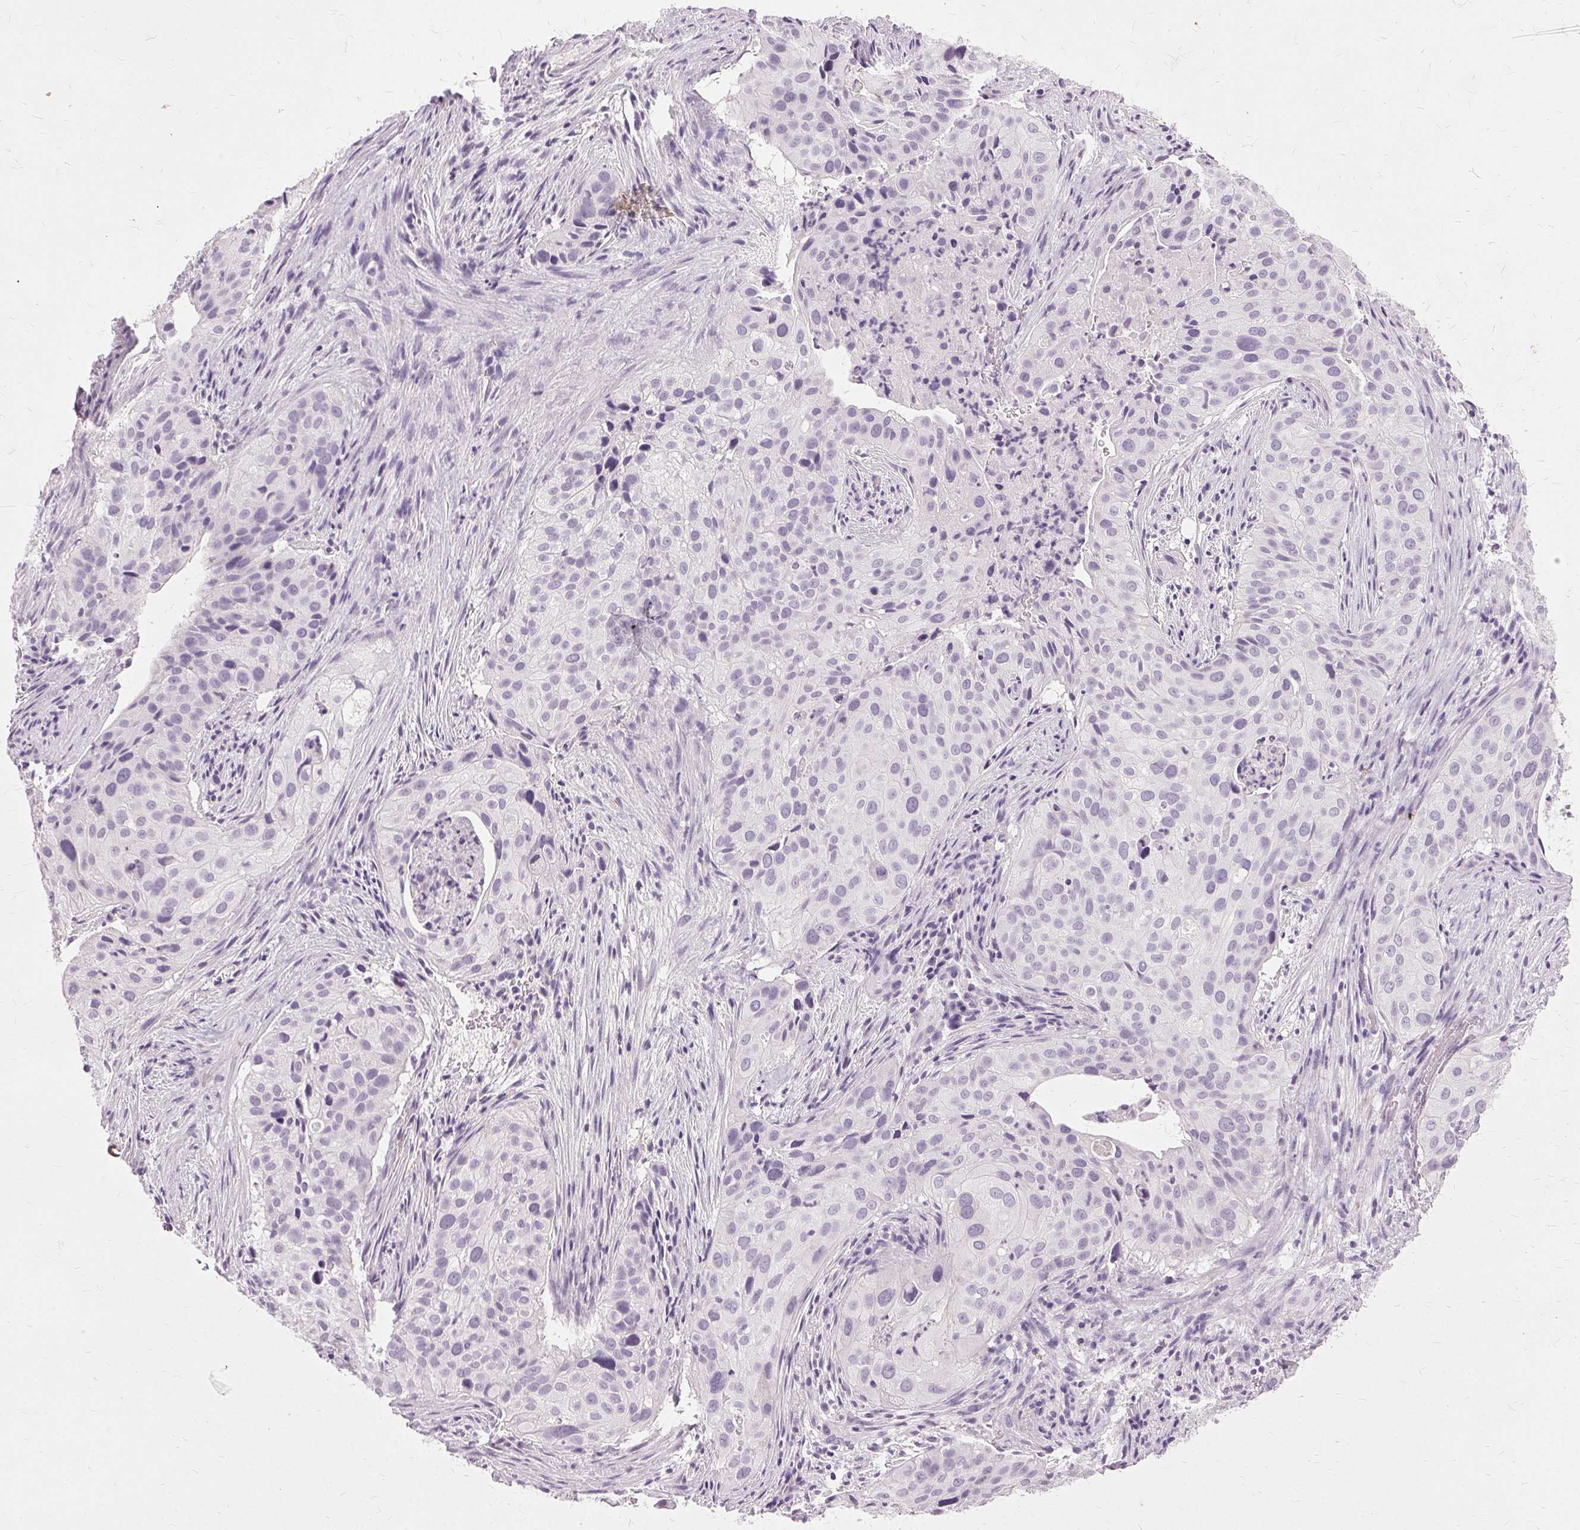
{"staining": {"intensity": "negative", "quantity": "none", "location": "none"}, "tissue": "cervical cancer", "cell_type": "Tumor cells", "image_type": "cancer", "snomed": [{"axis": "morphology", "description": "Squamous cell carcinoma, NOS"}, {"axis": "topography", "description": "Cervix"}], "caption": "IHC micrograph of squamous cell carcinoma (cervical) stained for a protein (brown), which exhibits no positivity in tumor cells.", "gene": "SLC45A3", "patient": {"sex": "female", "age": 38}}